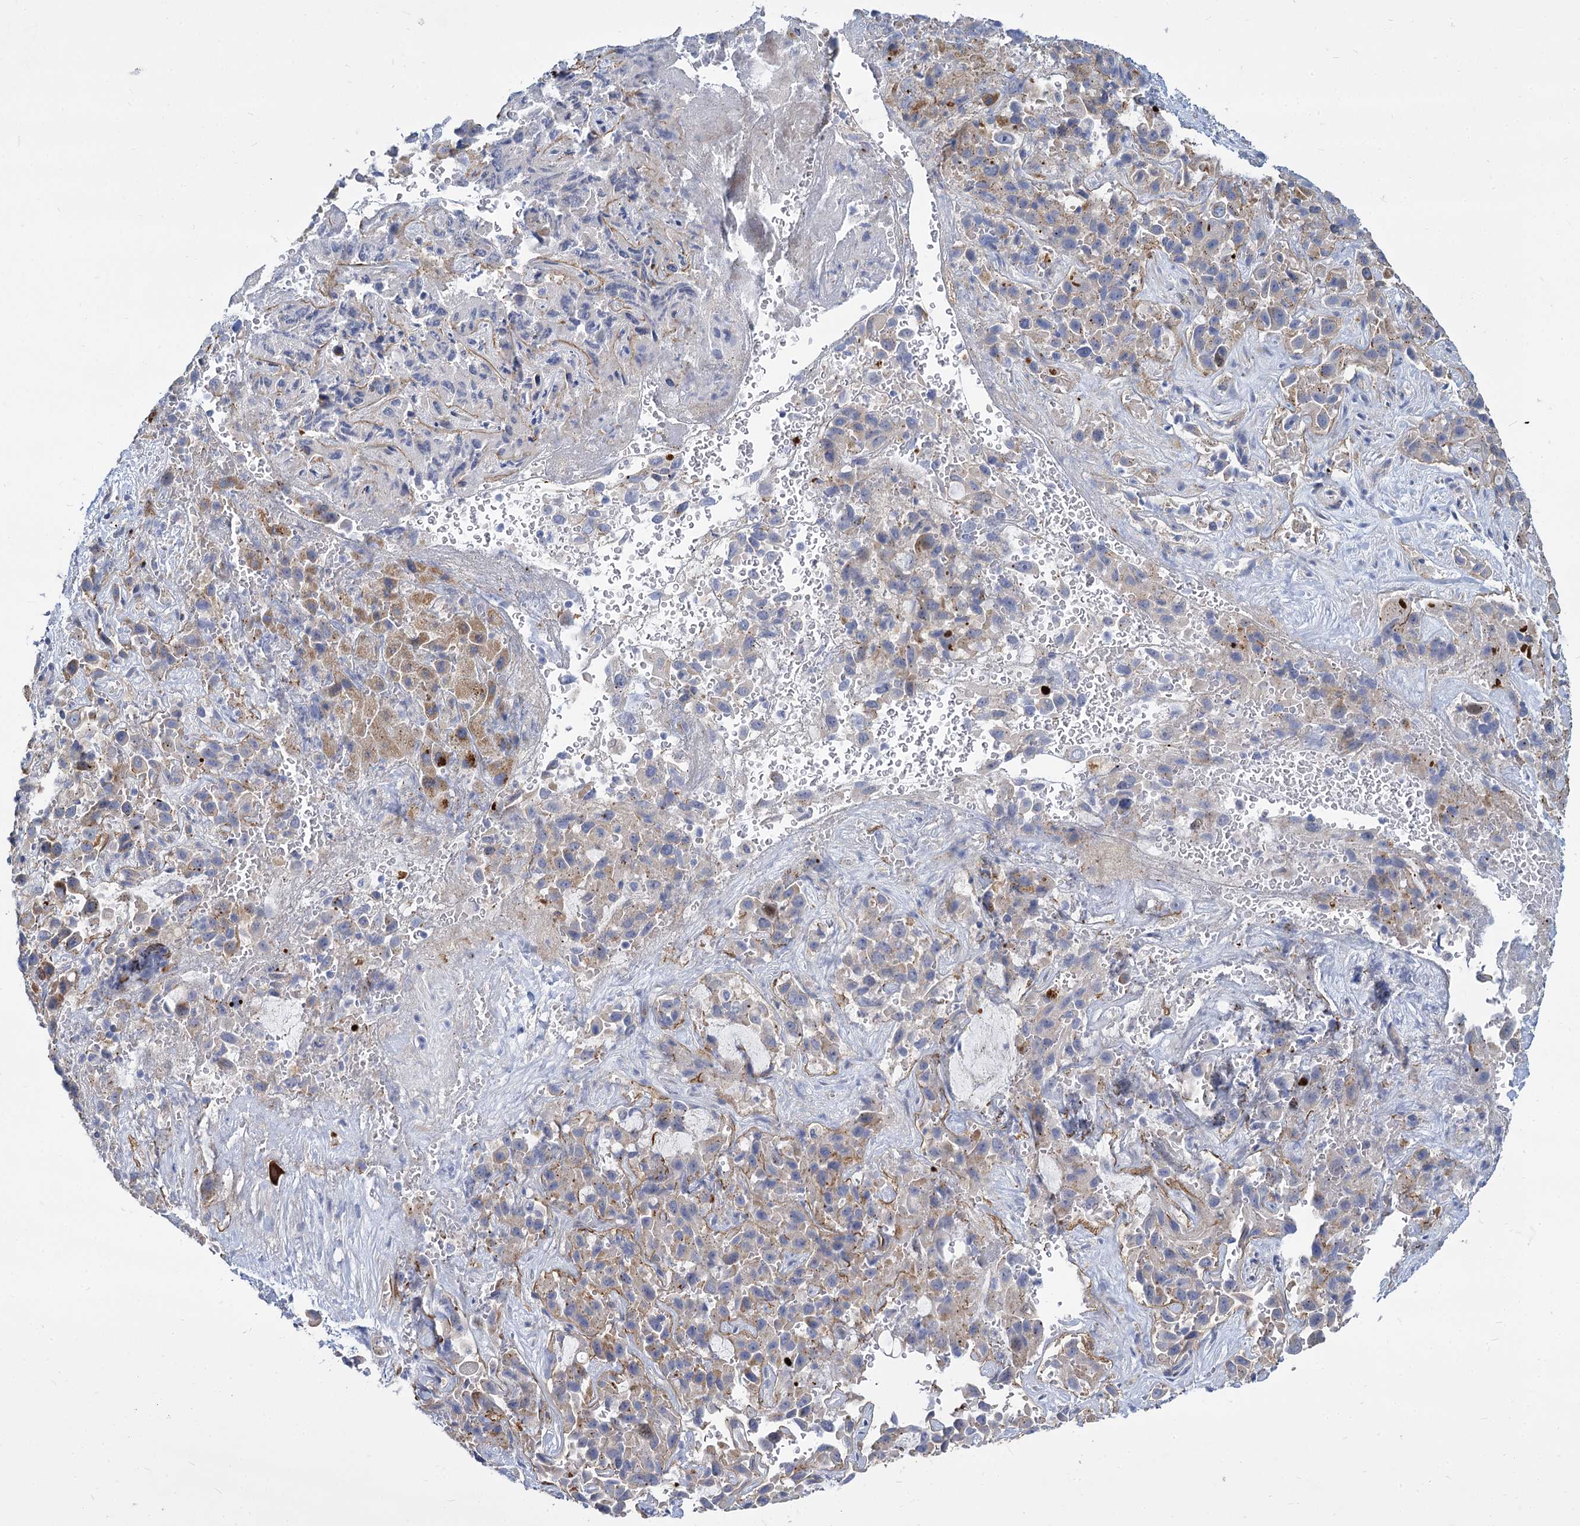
{"staining": {"intensity": "weak", "quantity": "<25%", "location": "cytoplasmic/membranous"}, "tissue": "liver cancer", "cell_type": "Tumor cells", "image_type": "cancer", "snomed": [{"axis": "morphology", "description": "Cholangiocarcinoma"}, {"axis": "topography", "description": "Liver"}], "caption": "IHC of human liver cancer (cholangiocarcinoma) reveals no expression in tumor cells.", "gene": "TRIM77", "patient": {"sex": "female", "age": 52}}